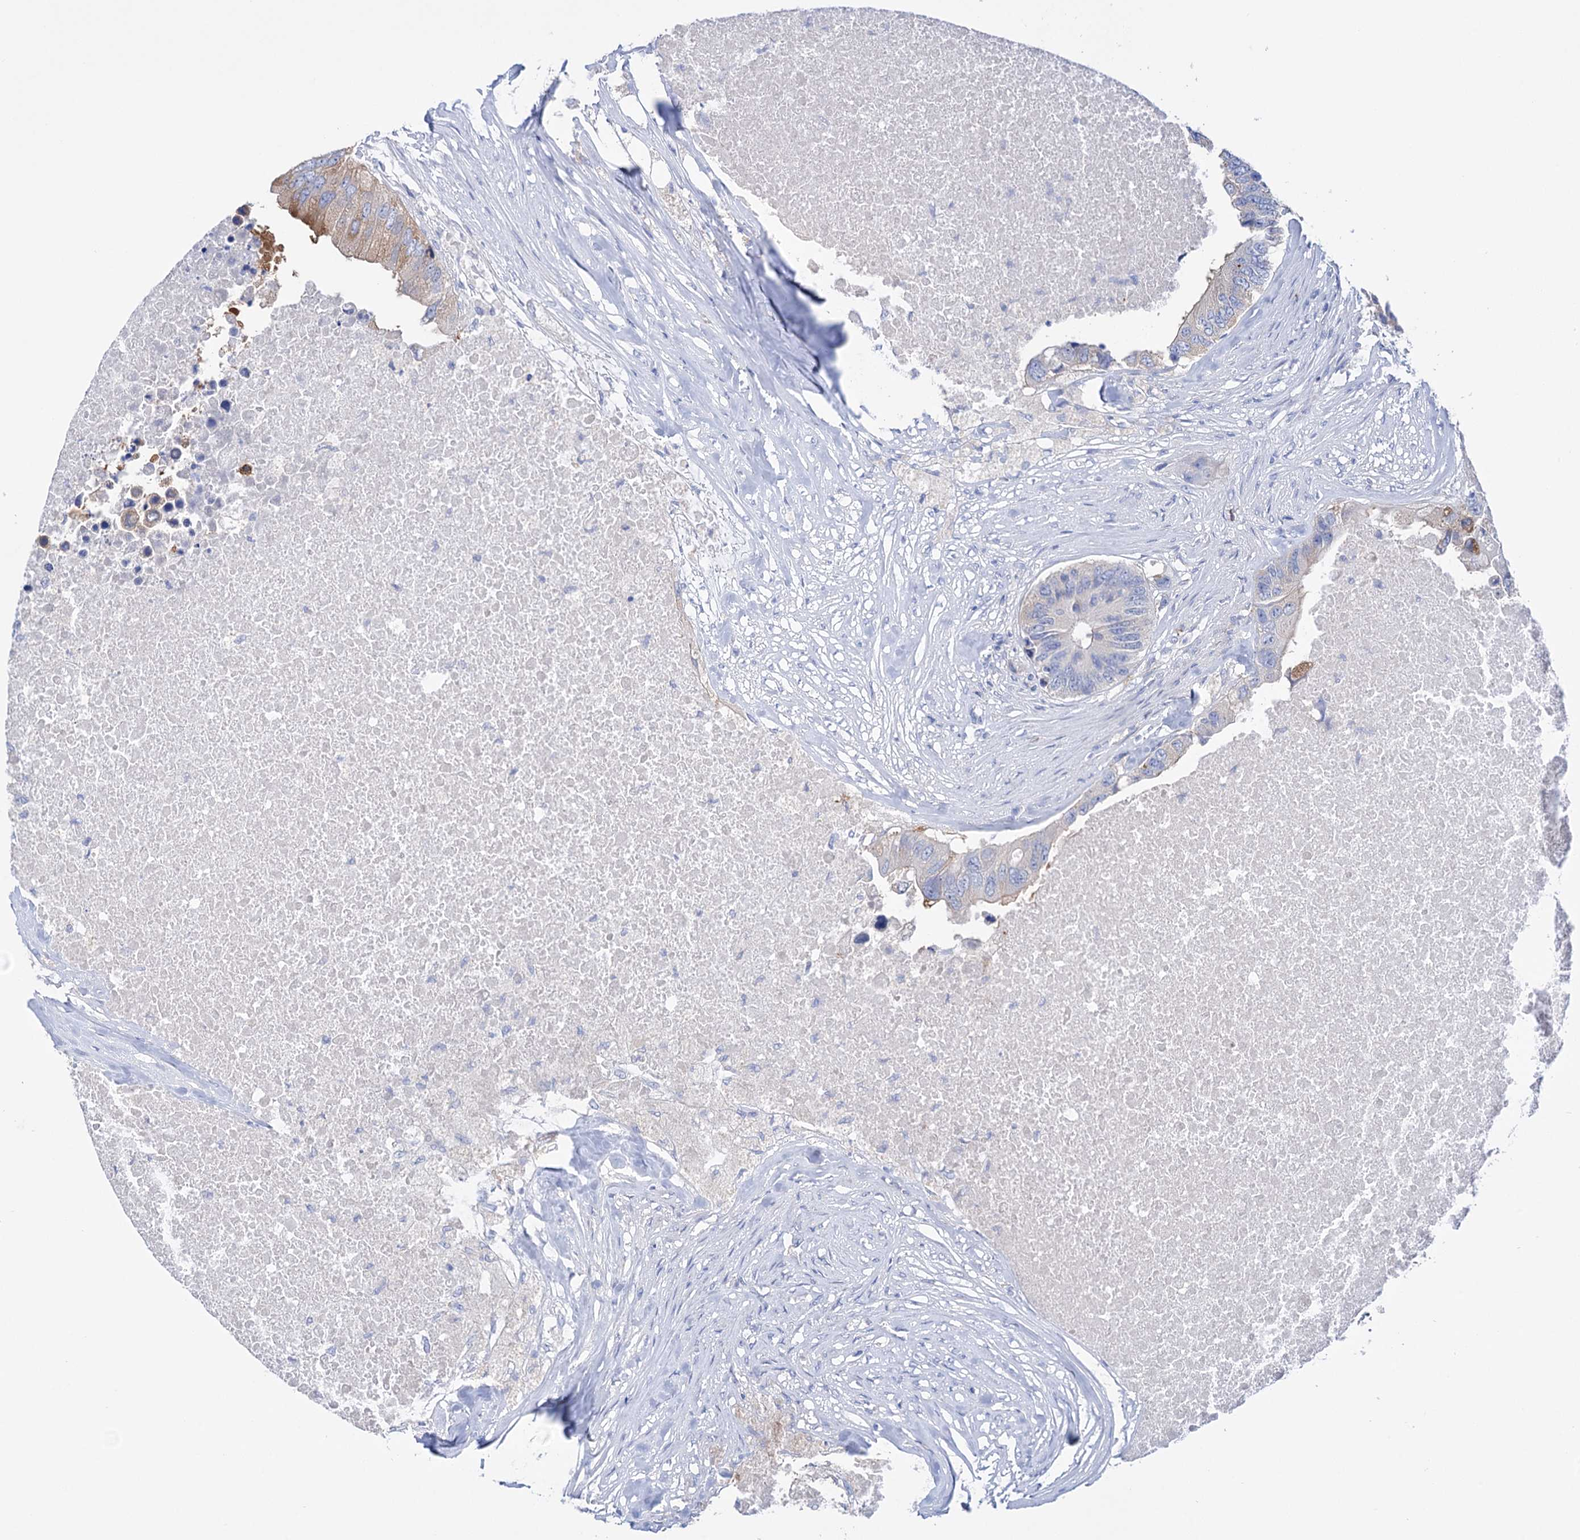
{"staining": {"intensity": "moderate", "quantity": "25%-75%", "location": "cytoplasmic/membranous"}, "tissue": "colorectal cancer", "cell_type": "Tumor cells", "image_type": "cancer", "snomed": [{"axis": "morphology", "description": "Adenocarcinoma, NOS"}, {"axis": "topography", "description": "Colon"}], "caption": "The image reveals staining of colorectal cancer, revealing moderate cytoplasmic/membranous protein expression (brown color) within tumor cells. Using DAB (3,3'-diaminobenzidine) (brown) and hematoxylin (blue) stains, captured at high magnification using brightfield microscopy.", "gene": "BBS4", "patient": {"sex": "male", "age": 71}}